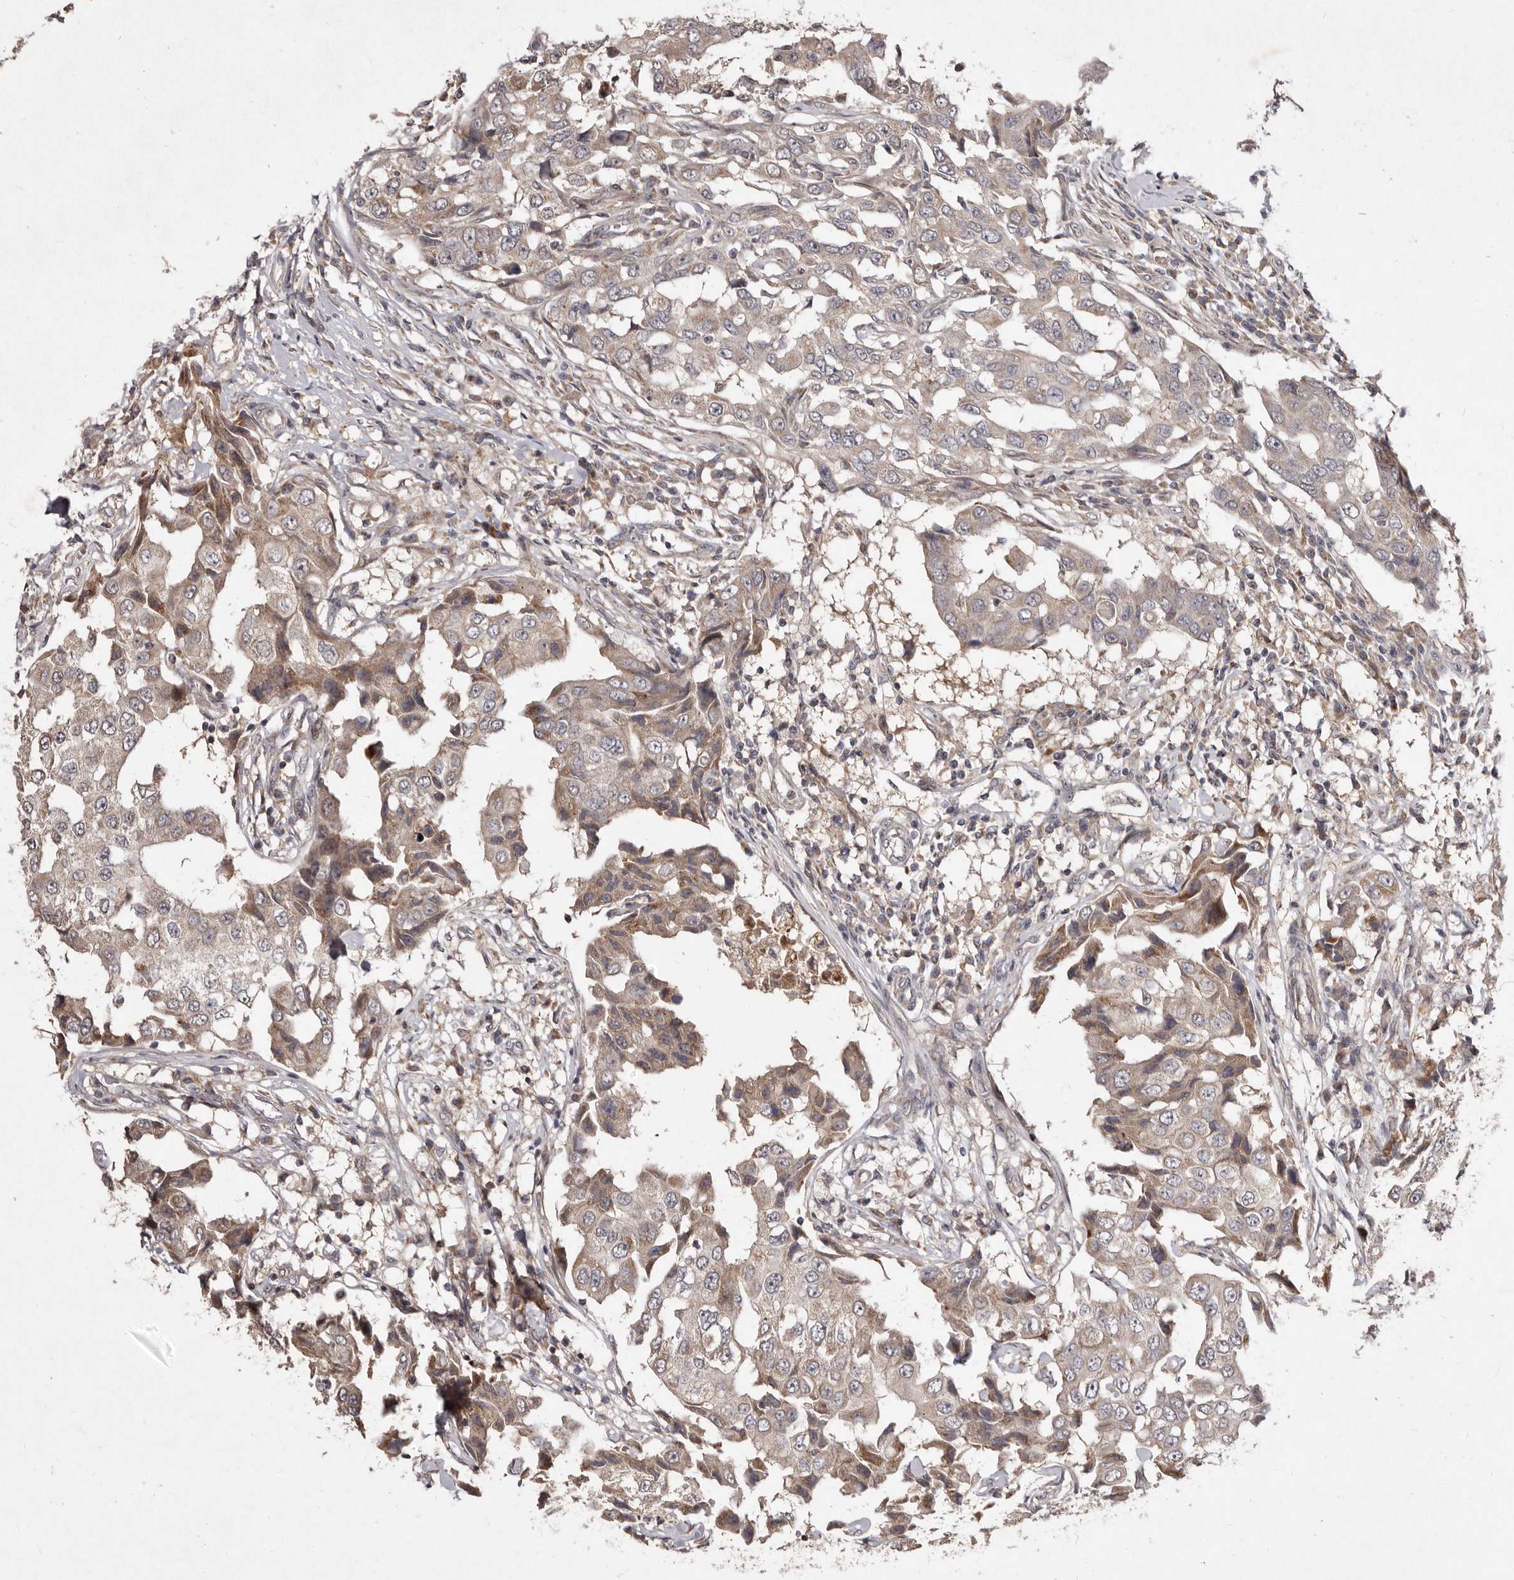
{"staining": {"intensity": "weak", "quantity": "25%-75%", "location": "cytoplasmic/membranous"}, "tissue": "breast cancer", "cell_type": "Tumor cells", "image_type": "cancer", "snomed": [{"axis": "morphology", "description": "Duct carcinoma"}, {"axis": "topography", "description": "Breast"}], "caption": "This micrograph shows intraductal carcinoma (breast) stained with IHC to label a protein in brown. The cytoplasmic/membranous of tumor cells show weak positivity for the protein. Nuclei are counter-stained blue.", "gene": "FLAD1", "patient": {"sex": "female", "age": 27}}